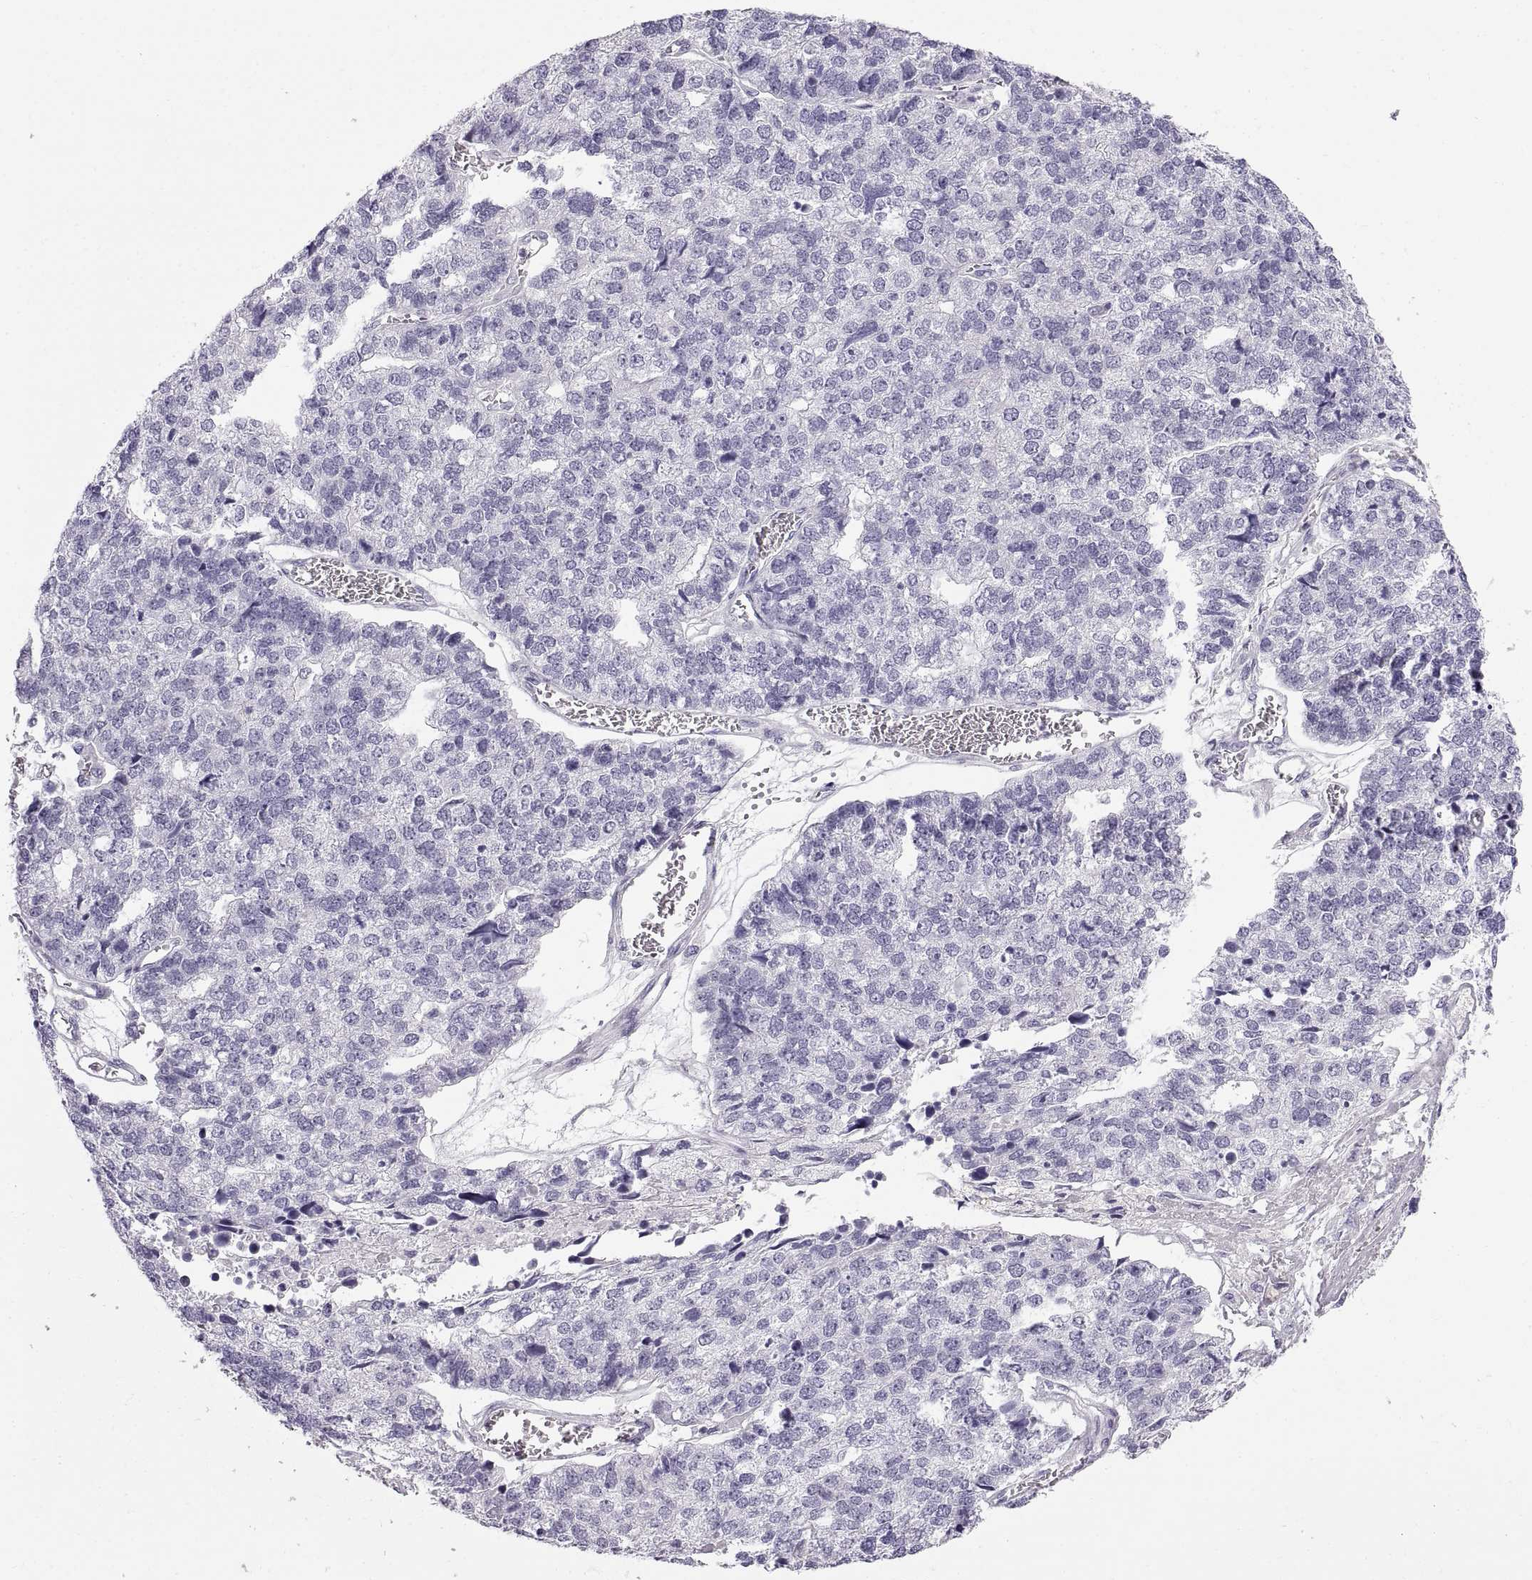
{"staining": {"intensity": "negative", "quantity": "none", "location": "none"}, "tissue": "stomach cancer", "cell_type": "Tumor cells", "image_type": "cancer", "snomed": [{"axis": "morphology", "description": "Adenocarcinoma, NOS"}, {"axis": "topography", "description": "Stomach"}], "caption": "IHC of human adenocarcinoma (stomach) demonstrates no staining in tumor cells.", "gene": "WFDC8", "patient": {"sex": "male", "age": 69}}